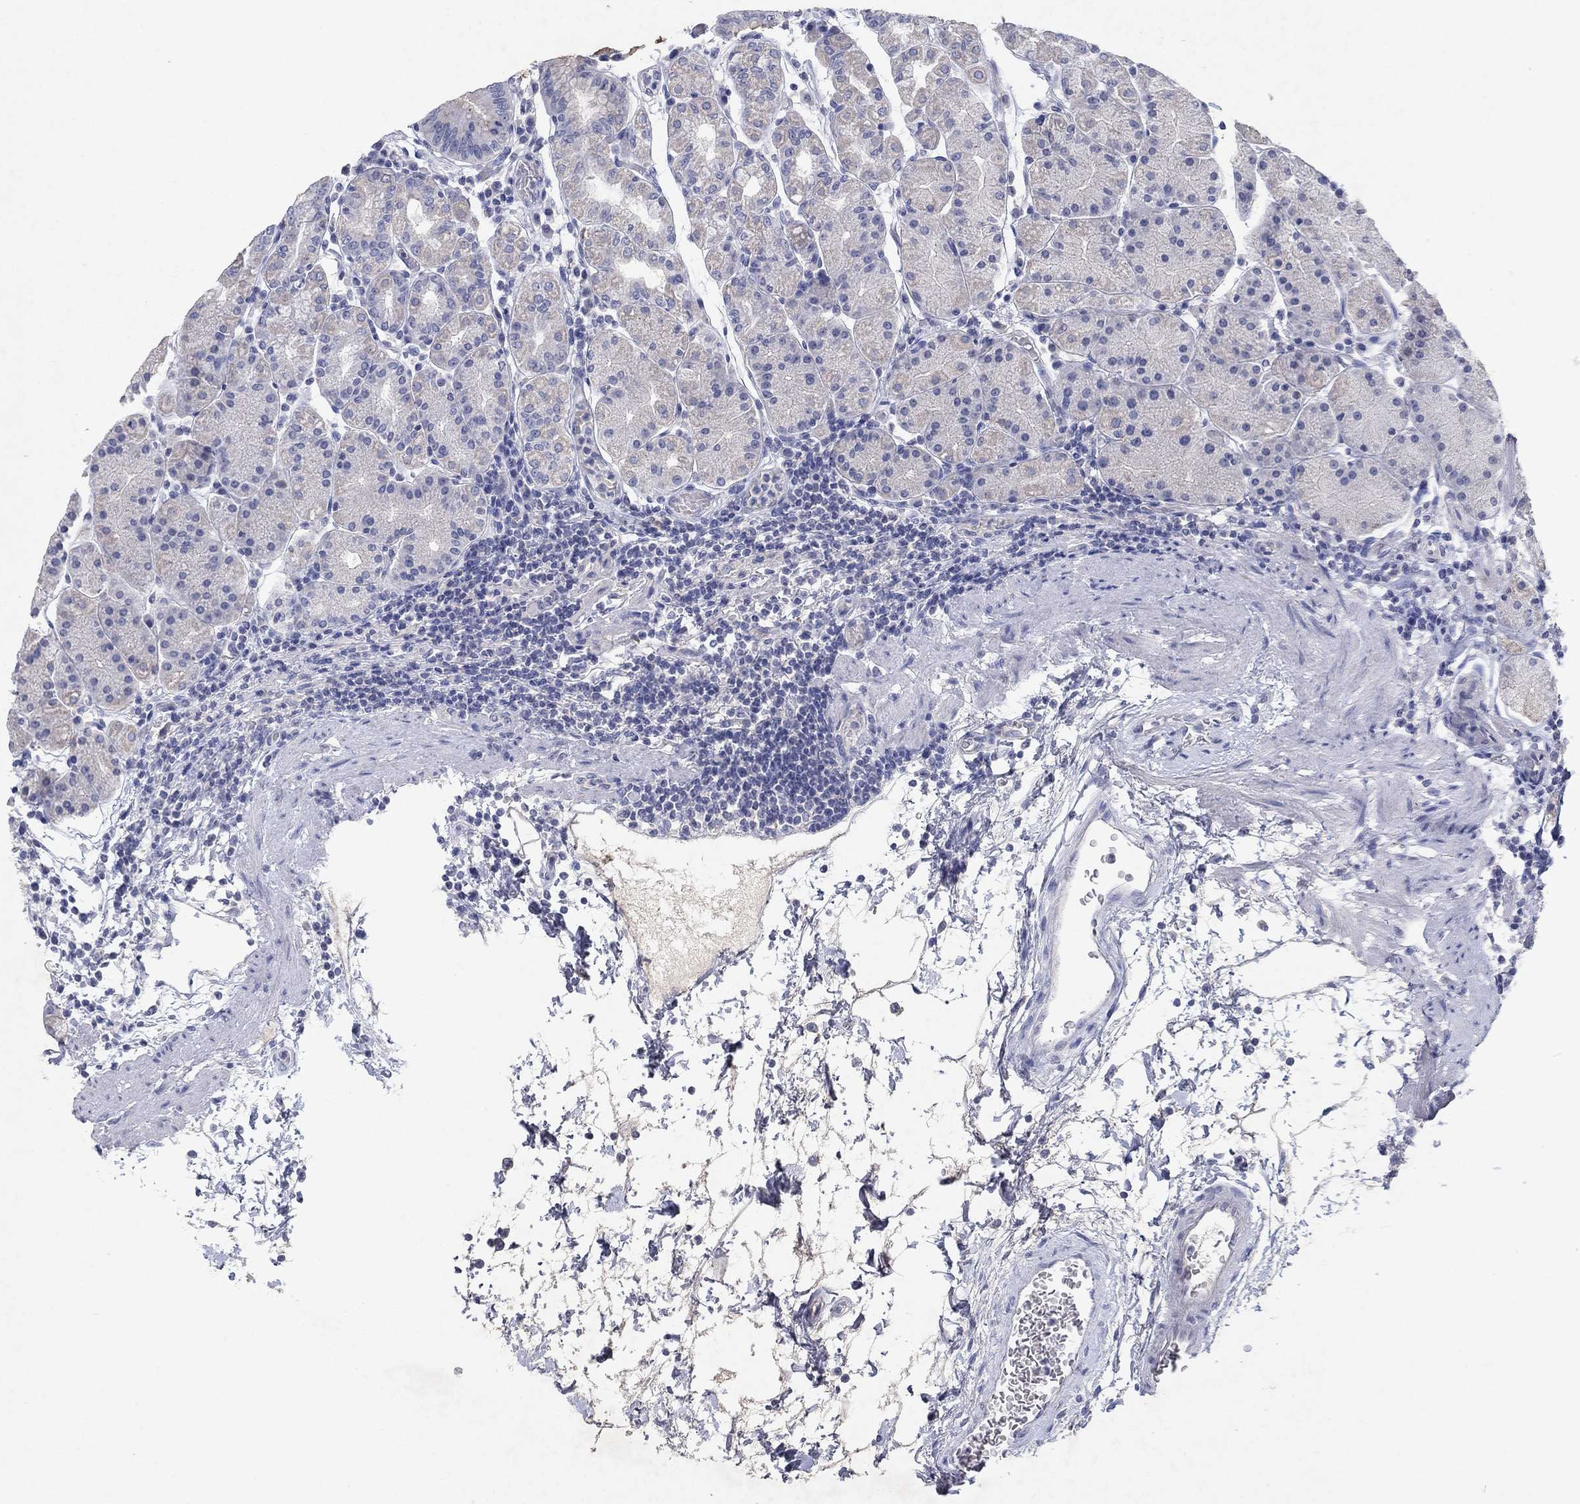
{"staining": {"intensity": "weak", "quantity": "<25%", "location": "cytoplasmic/membranous"}, "tissue": "stomach", "cell_type": "Glandular cells", "image_type": "normal", "snomed": [{"axis": "morphology", "description": "Normal tissue, NOS"}, {"axis": "topography", "description": "Stomach"}], "caption": "Human stomach stained for a protein using immunohistochemistry reveals no positivity in glandular cells.", "gene": "KRT40", "patient": {"sex": "male", "age": 54}}